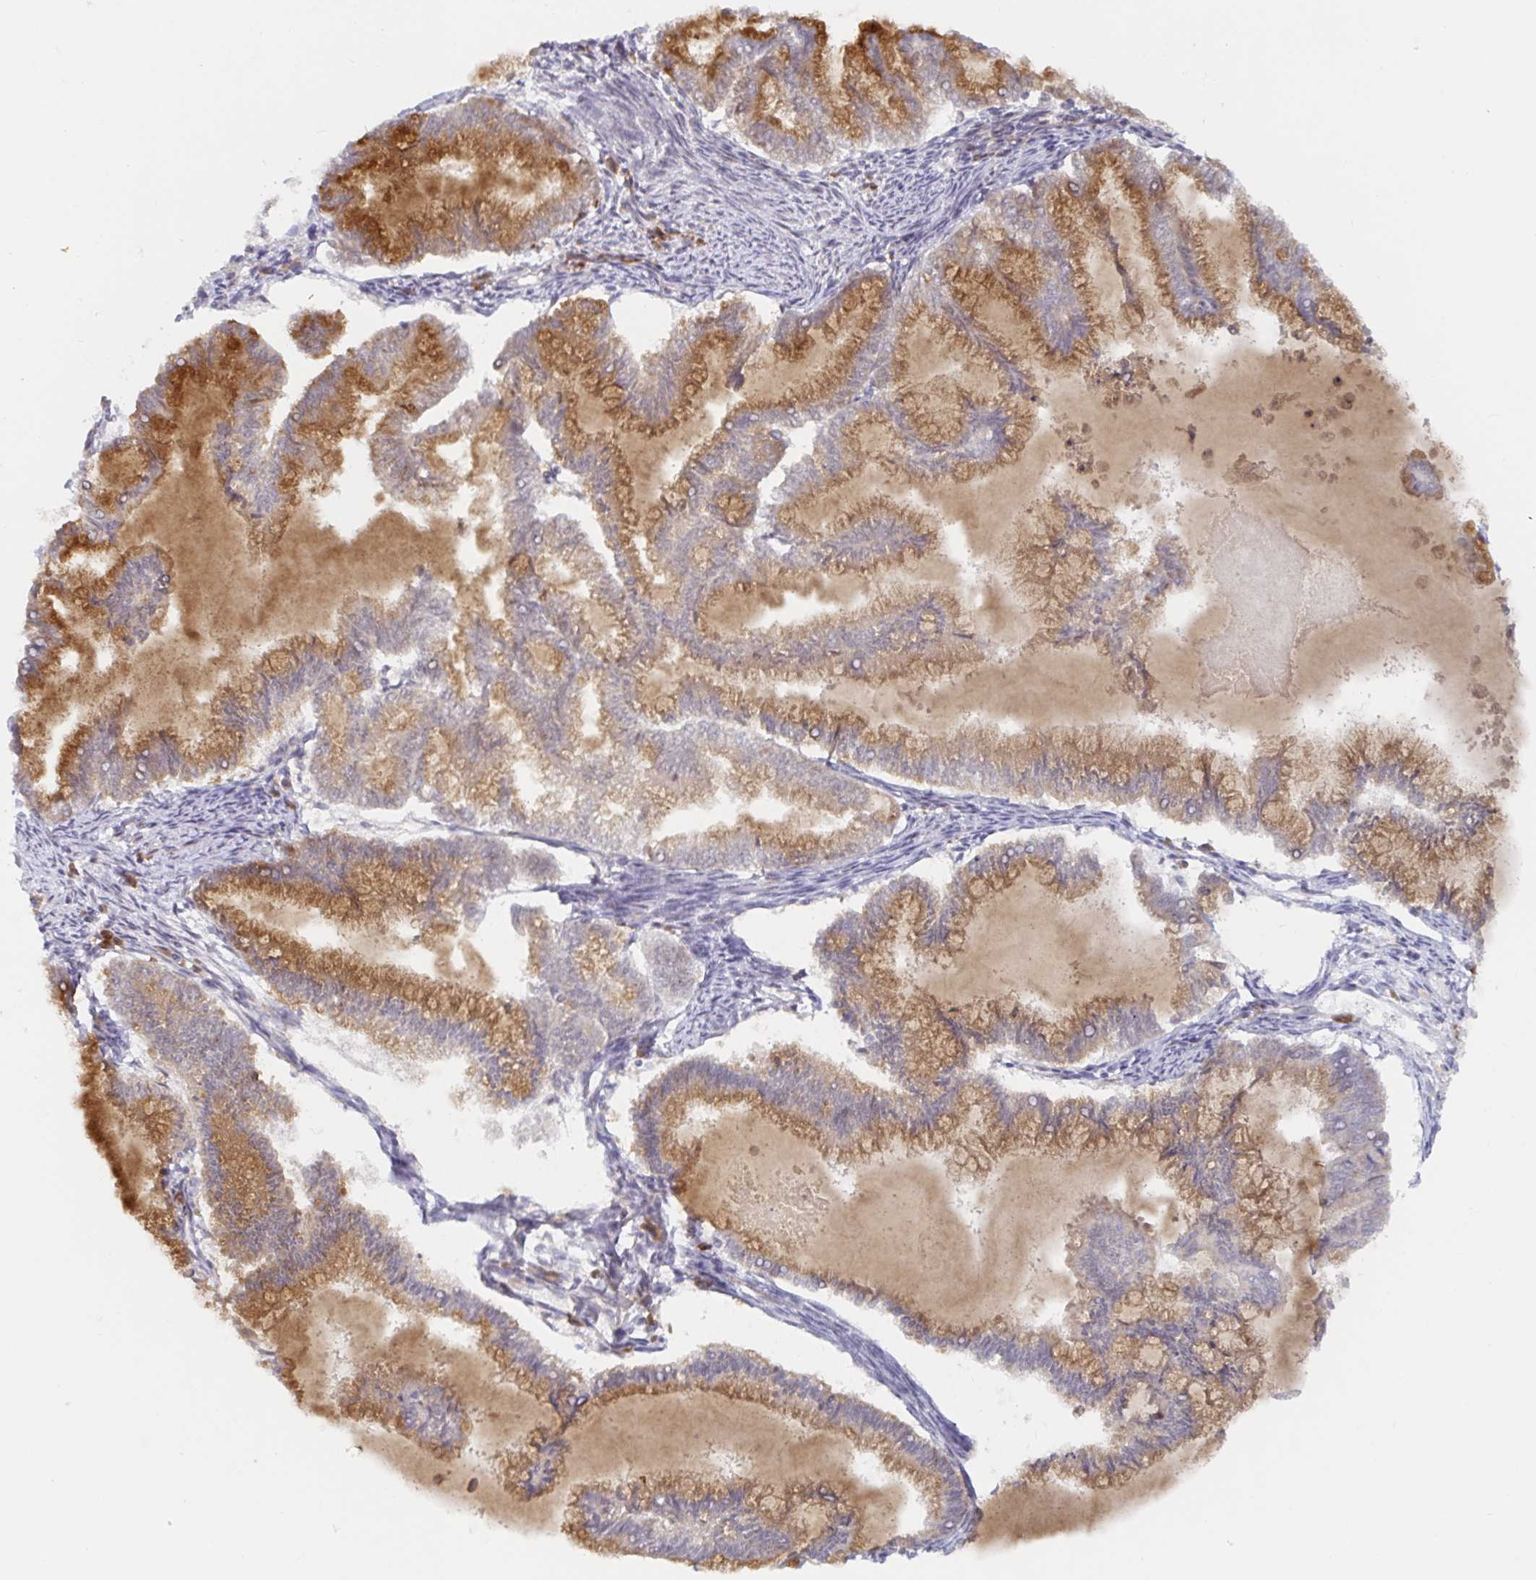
{"staining": {"intensity": "moderate", "quantity": "25%-75%", "location": "cytoplasmic/membranous"}, "tissue": "endometrial cancer", "cell_type": "Tumor cells", "image_type": "cancer", "snomed": [{"axis": "morphology", "description": "Adenocarcinoma, NOS"}, {"axis": "topography", "description": "Endometrium"}], "caption": "Protein staining displays moderate cytoplasmic/membranous positivity in approximately 25%-75% of tumor cells in endometrial cancer. (Stains: DAB in brown, nuclei in blue, Microscopy: brightfield microscopy at high magnification).", "gene": "ALG1", "patient": {"sex": "female", "age": 79}}